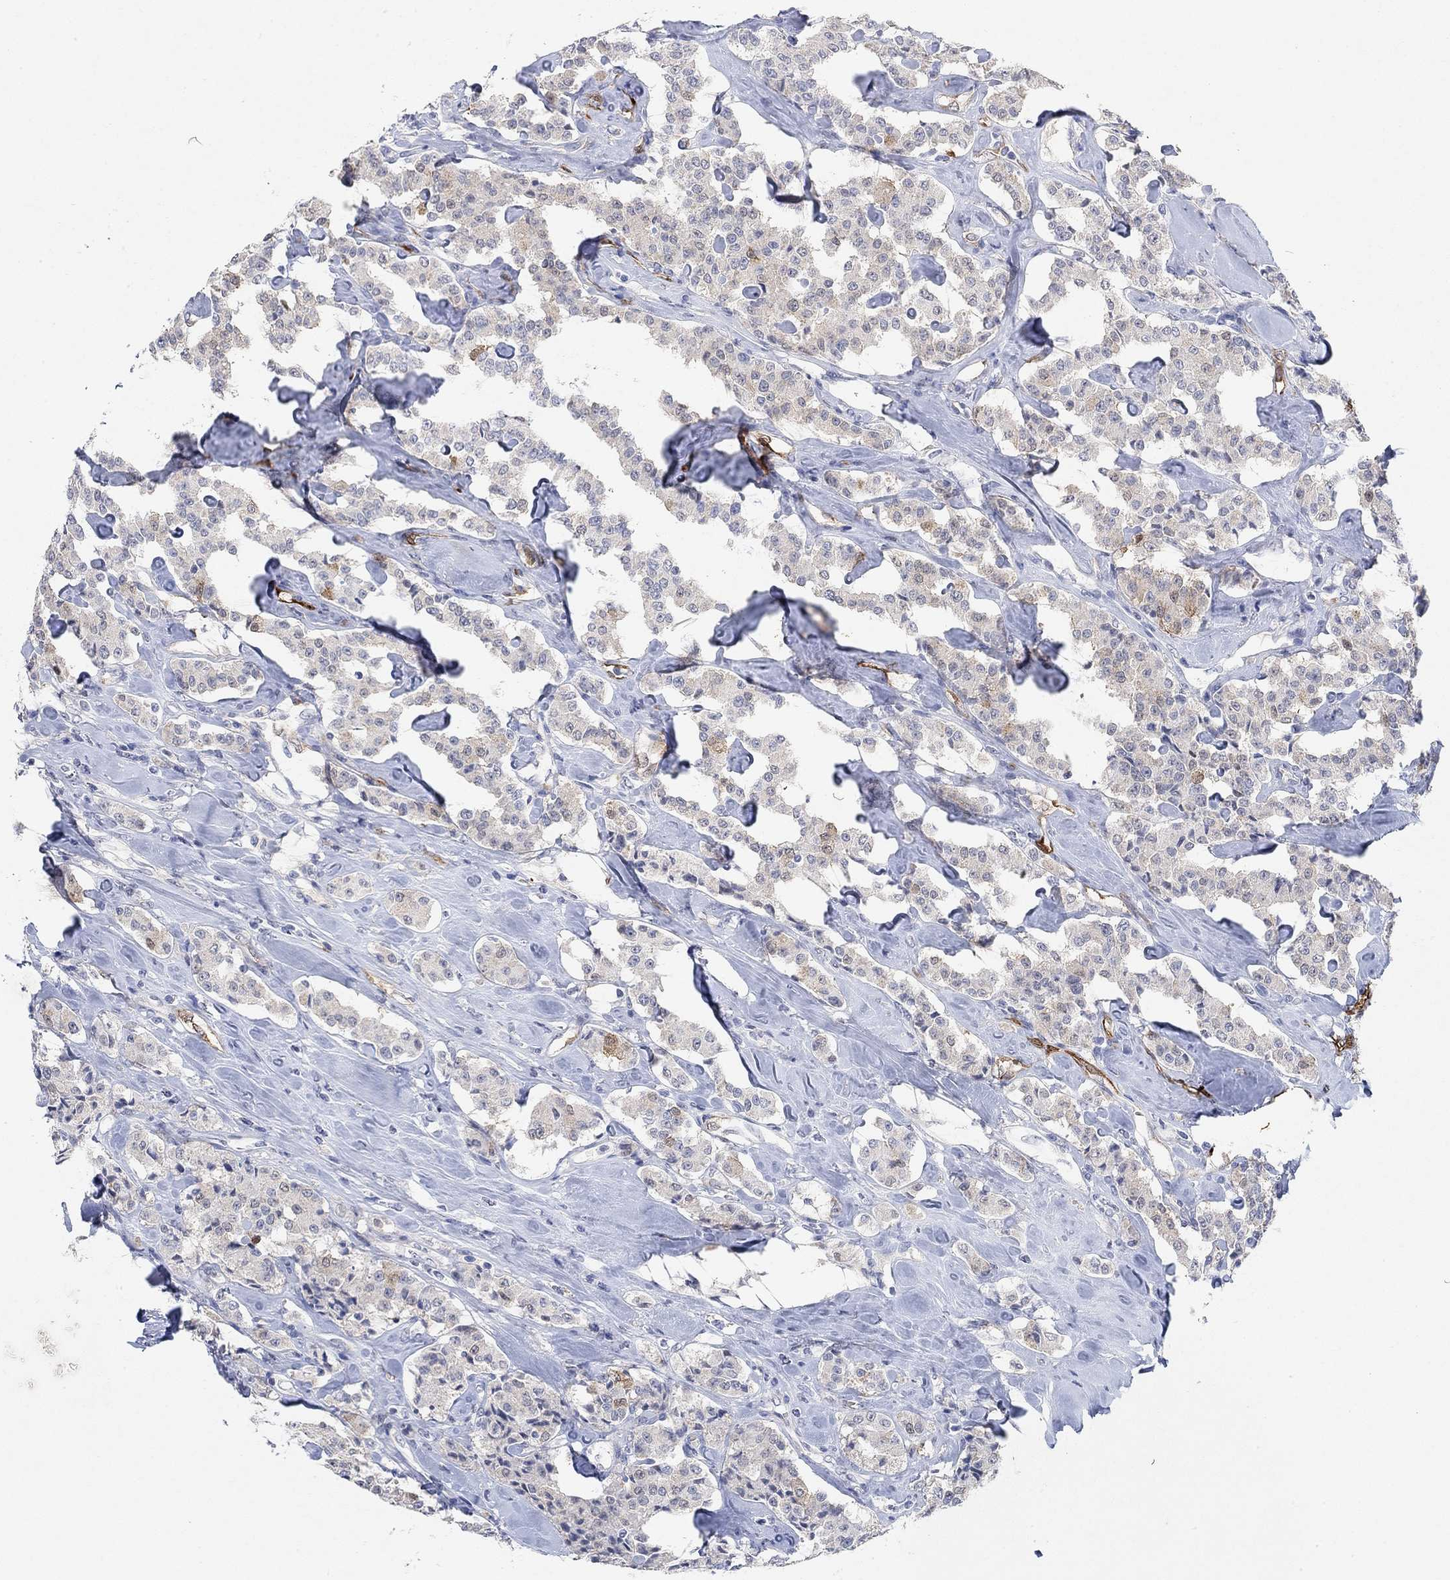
{"staining": {"intensity": "weak", "quantity": "<25%", "location": "cytoplasmic/membranous"}, "tissue": "carcinoid", "cell_type": "Tumor cells", "image_type": "cancer", "snomed": [{"axis": "morphology", "description": "Carcinoid, malignant, NOS"}, {"axis": "topography", "description": "Pancreas"}], "caption": "The immunohistochemistry (IHC) photomicrograph has no significant staining in tumor cells of malignant carcinoid tissue.", "gene": "VAT1L", "patient": {"sex": "male", "age": 41}}